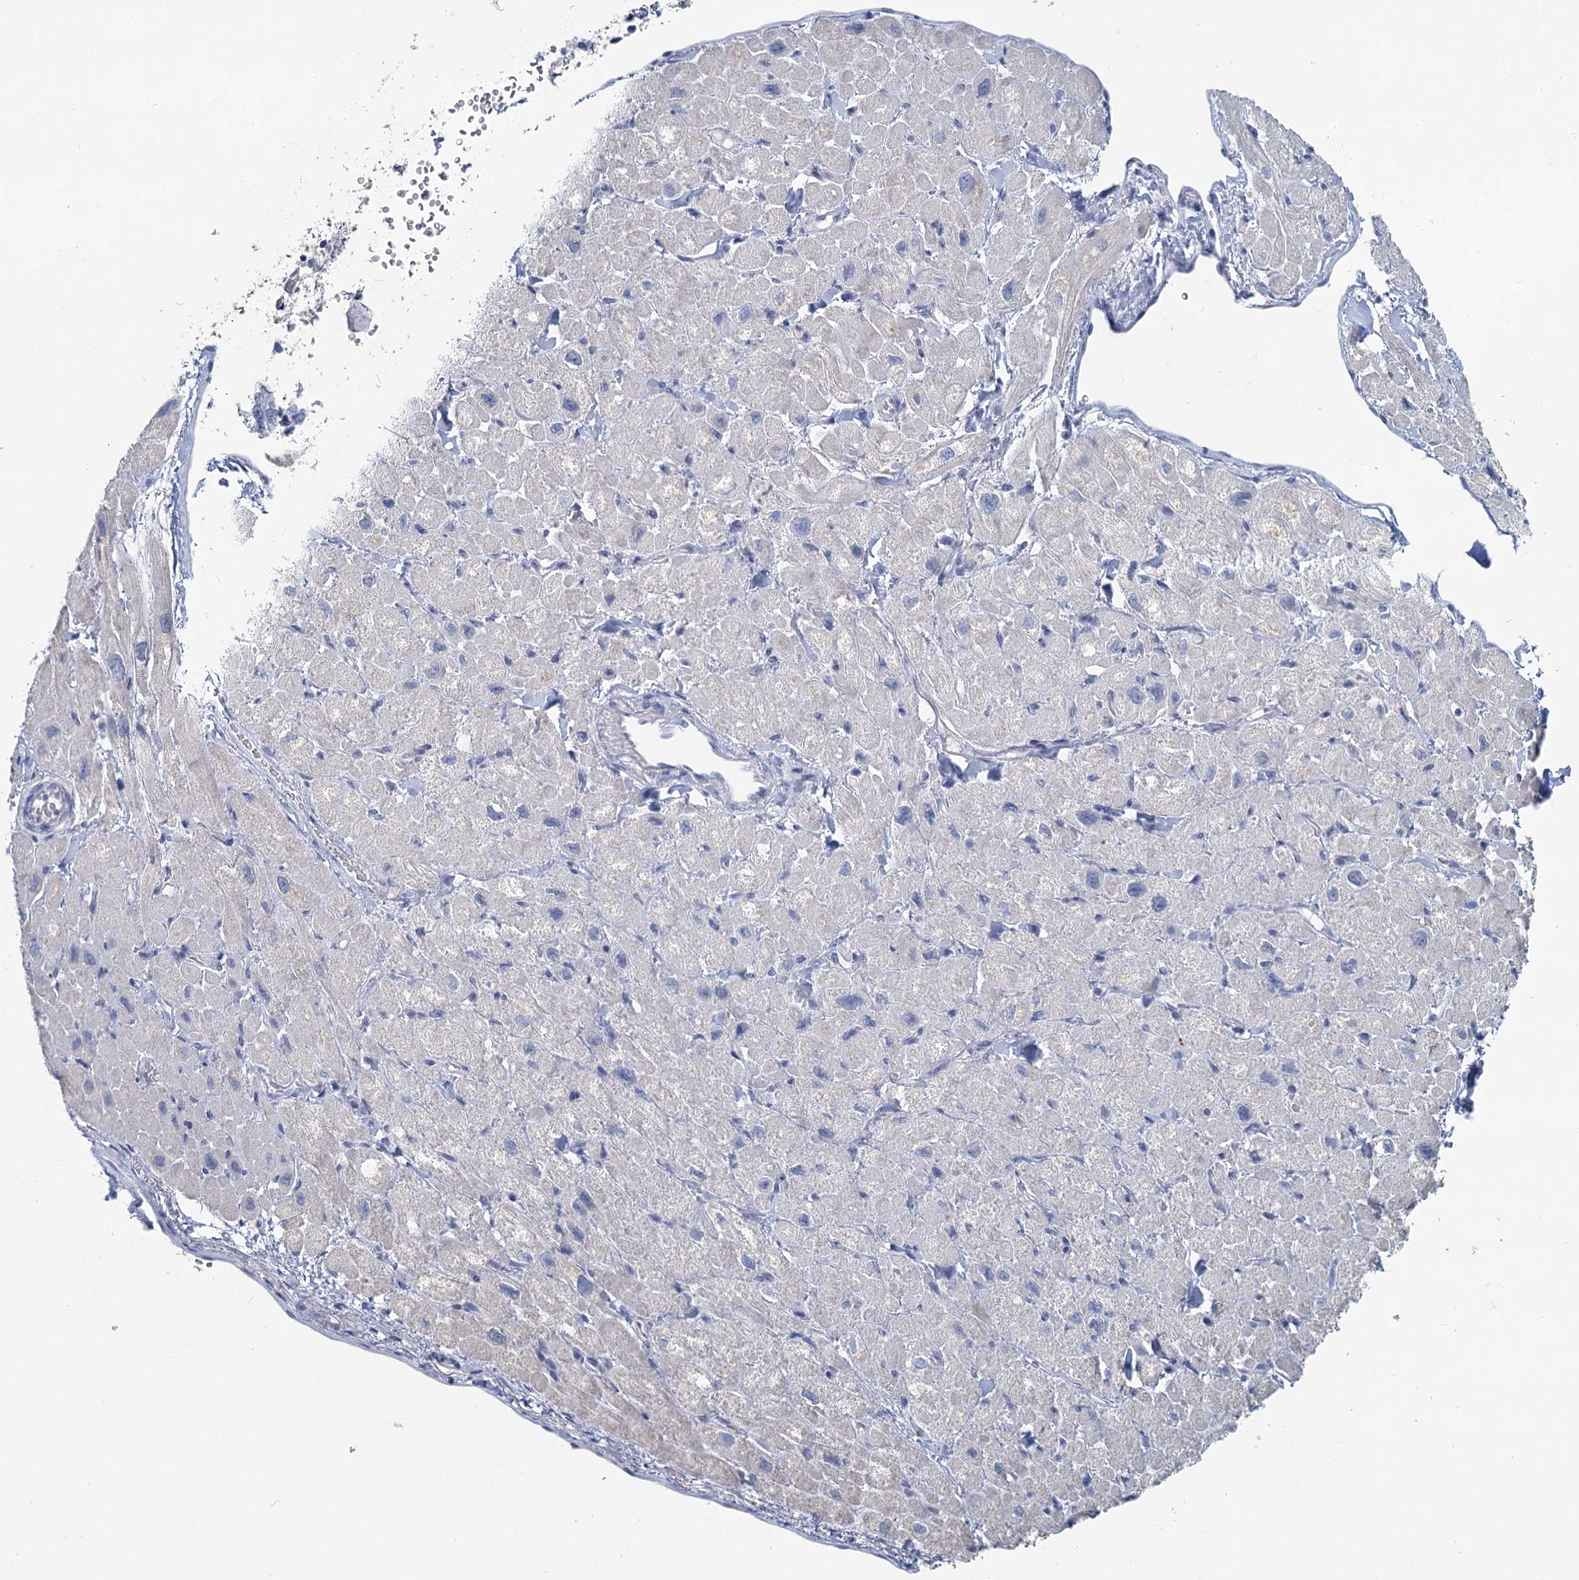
{"staining": {"intensity": "moderate", "quantity": "<25%", "location": "cytoplasmic/membranous"}, "tissue": "heart muscle", "cell_type": "Cardiomyocytes", "image_type": "normal", "snomed": [{"axis": "morphology", "description": "Normal tissue, NOS"}, {"axis": "topography", "description": "Heart"}], "caption": "Immunohistochemistry (IHC) of normal heart muscle demonstrates low levels of moderate cytoplasmic/membranous expression in approximately <25% of cardiomyocytes.", "gene": "CHGA", "patient": {"sex": "male", "age": 65}}